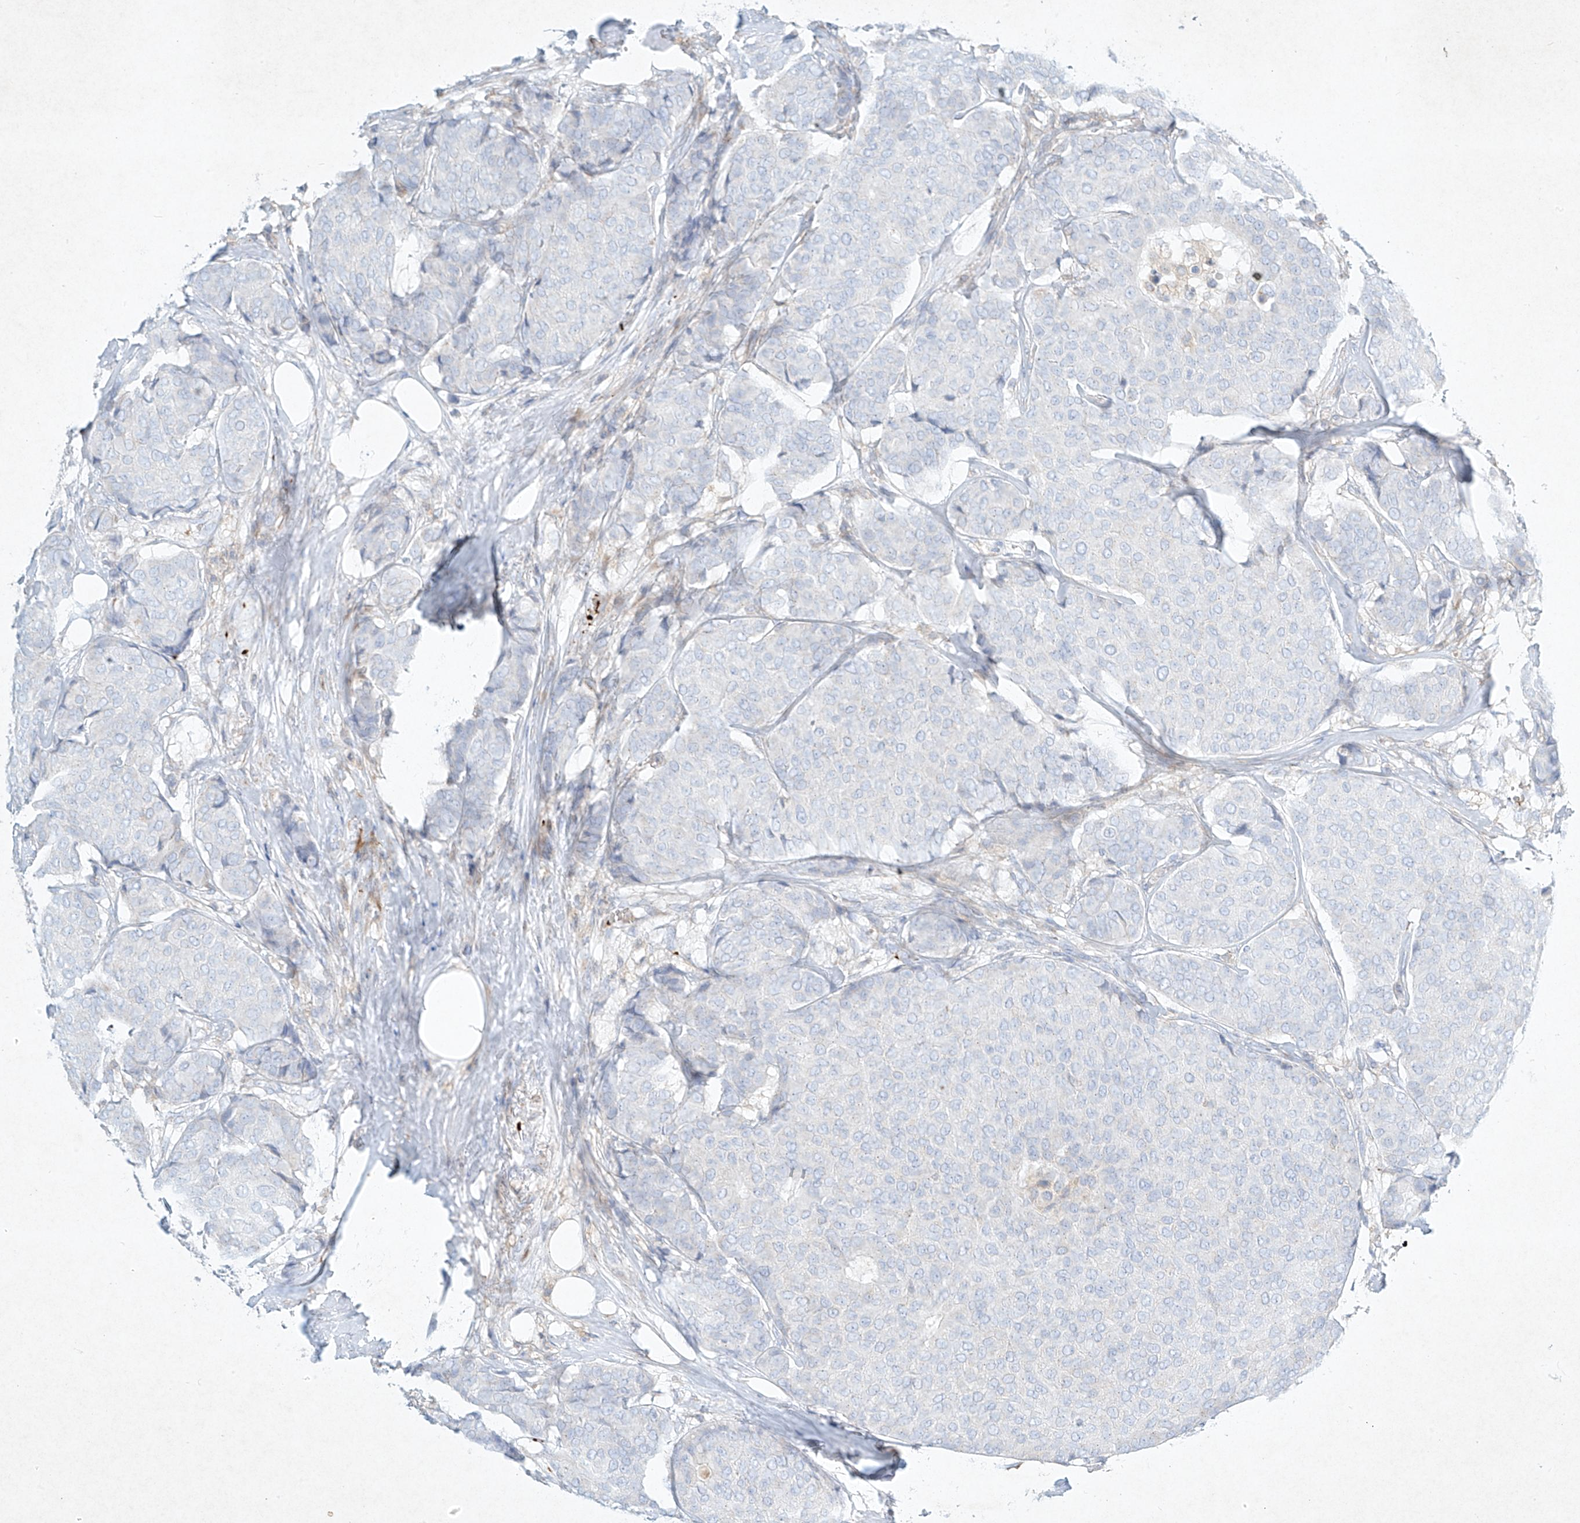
{"staining": {"intensity": "negative", "quantity": "none", "location": "none"}, "tissue": "breast cancer", "cell_type": "Tumor cells", "image_type": "cancer", "snomed": [{"axis": "morphology", "description": "Duct carcinoma"}, {"axis": "topography", "description": "Breast"}], "caption": "IHC photomicrograph of neoplastic tissue: infiltrating ductal carcinoma (breast) stained with DAB demonstrates no significant protein expression in tumor cells. (Immunohistochemistry (ihc), brightfield microscopy, high magnification).", "gene": "PLEK", "patient": {"sex": "female", "age": 75}}